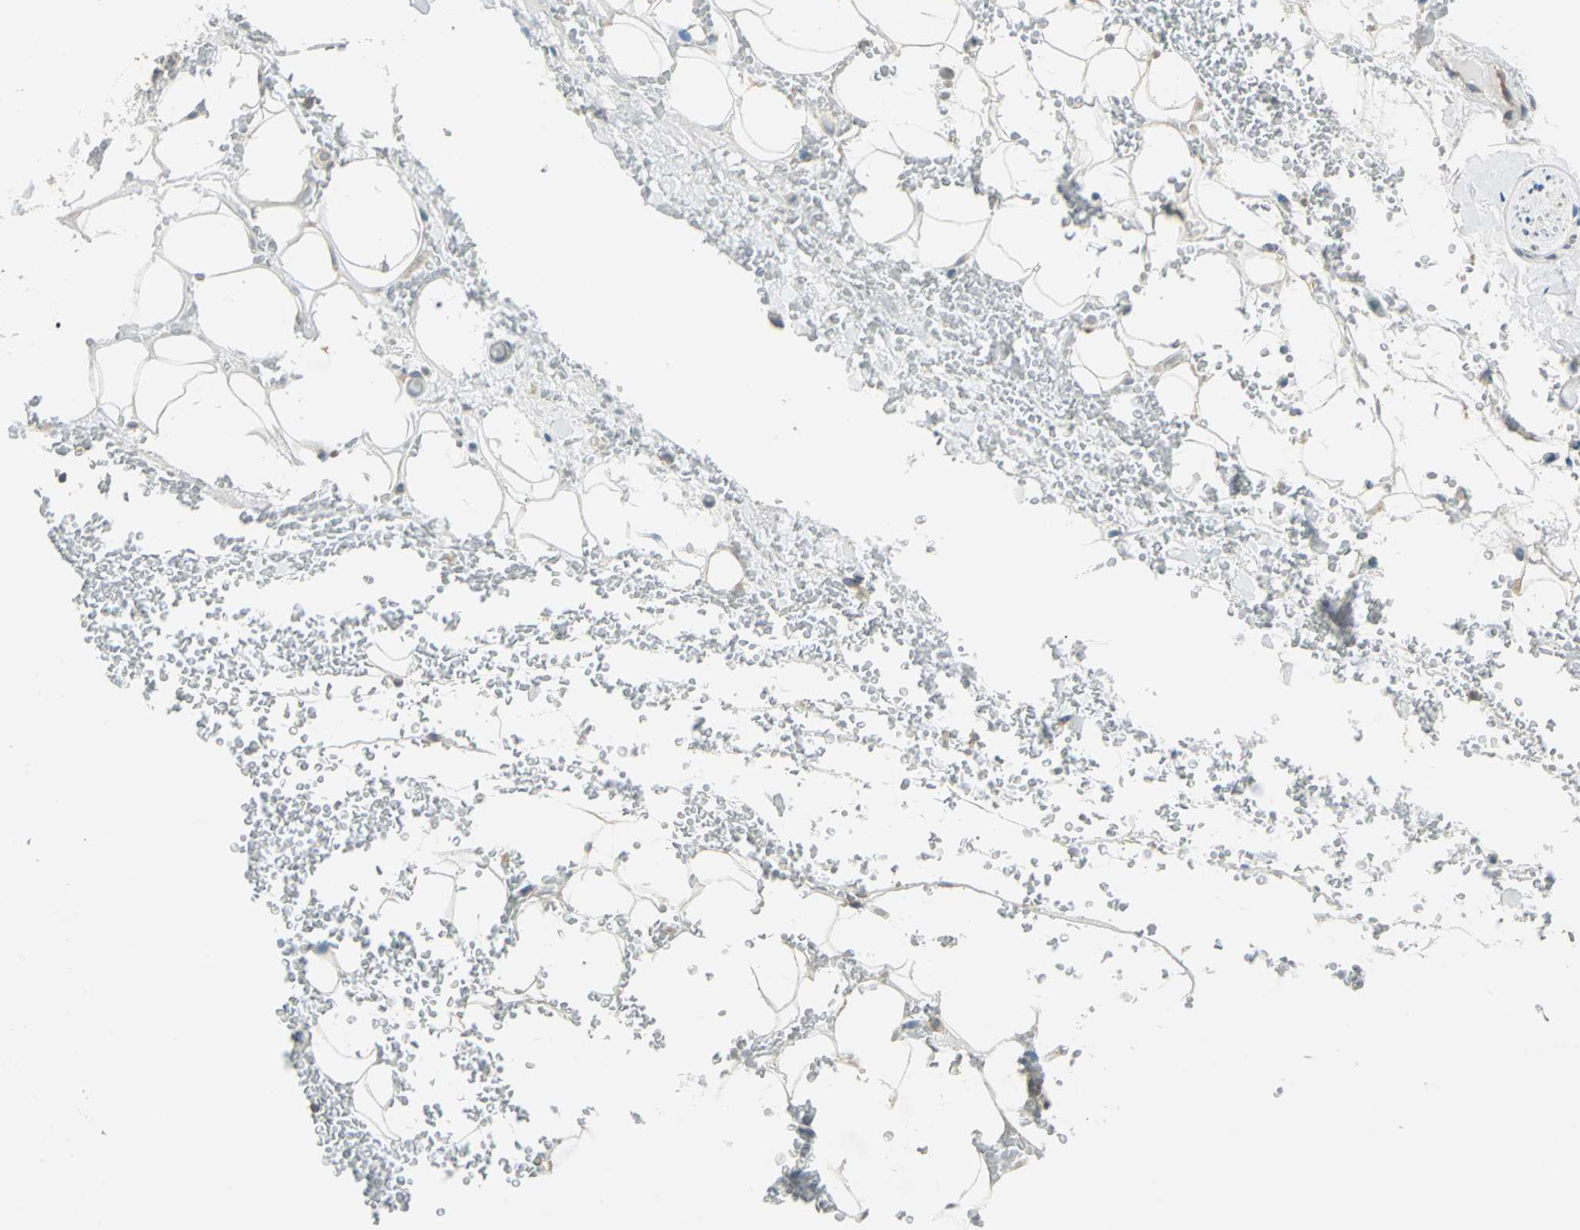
{"staining": {"intensity": "weak", "quantity": "25%-75%", "location": "cytoplasmic/membranous"}, "tissue": "adipose tissue", "cell_type": "Adipocytes", "image_type": "normal", "snomed": [{"axis": "morphology", "description": "Normal tissue, NOS"}, {"axis": "morphology", "description": "Inflammation, NOS"}, {"axis": "topography", "description": "Breast"}], "caption": "Protein analysis of benign adipose tissue displays weak cytoplasmic/membranous positivity in about 25%-75% of adipocytes. Using DAB (3,3'-diaminobenzidine) (brown) and hematoxylin (blue) stains, captured at high magnification using brightfield microscopy.", "gene": "SHC2", "patient": {"sex": "female", "age": 65}}